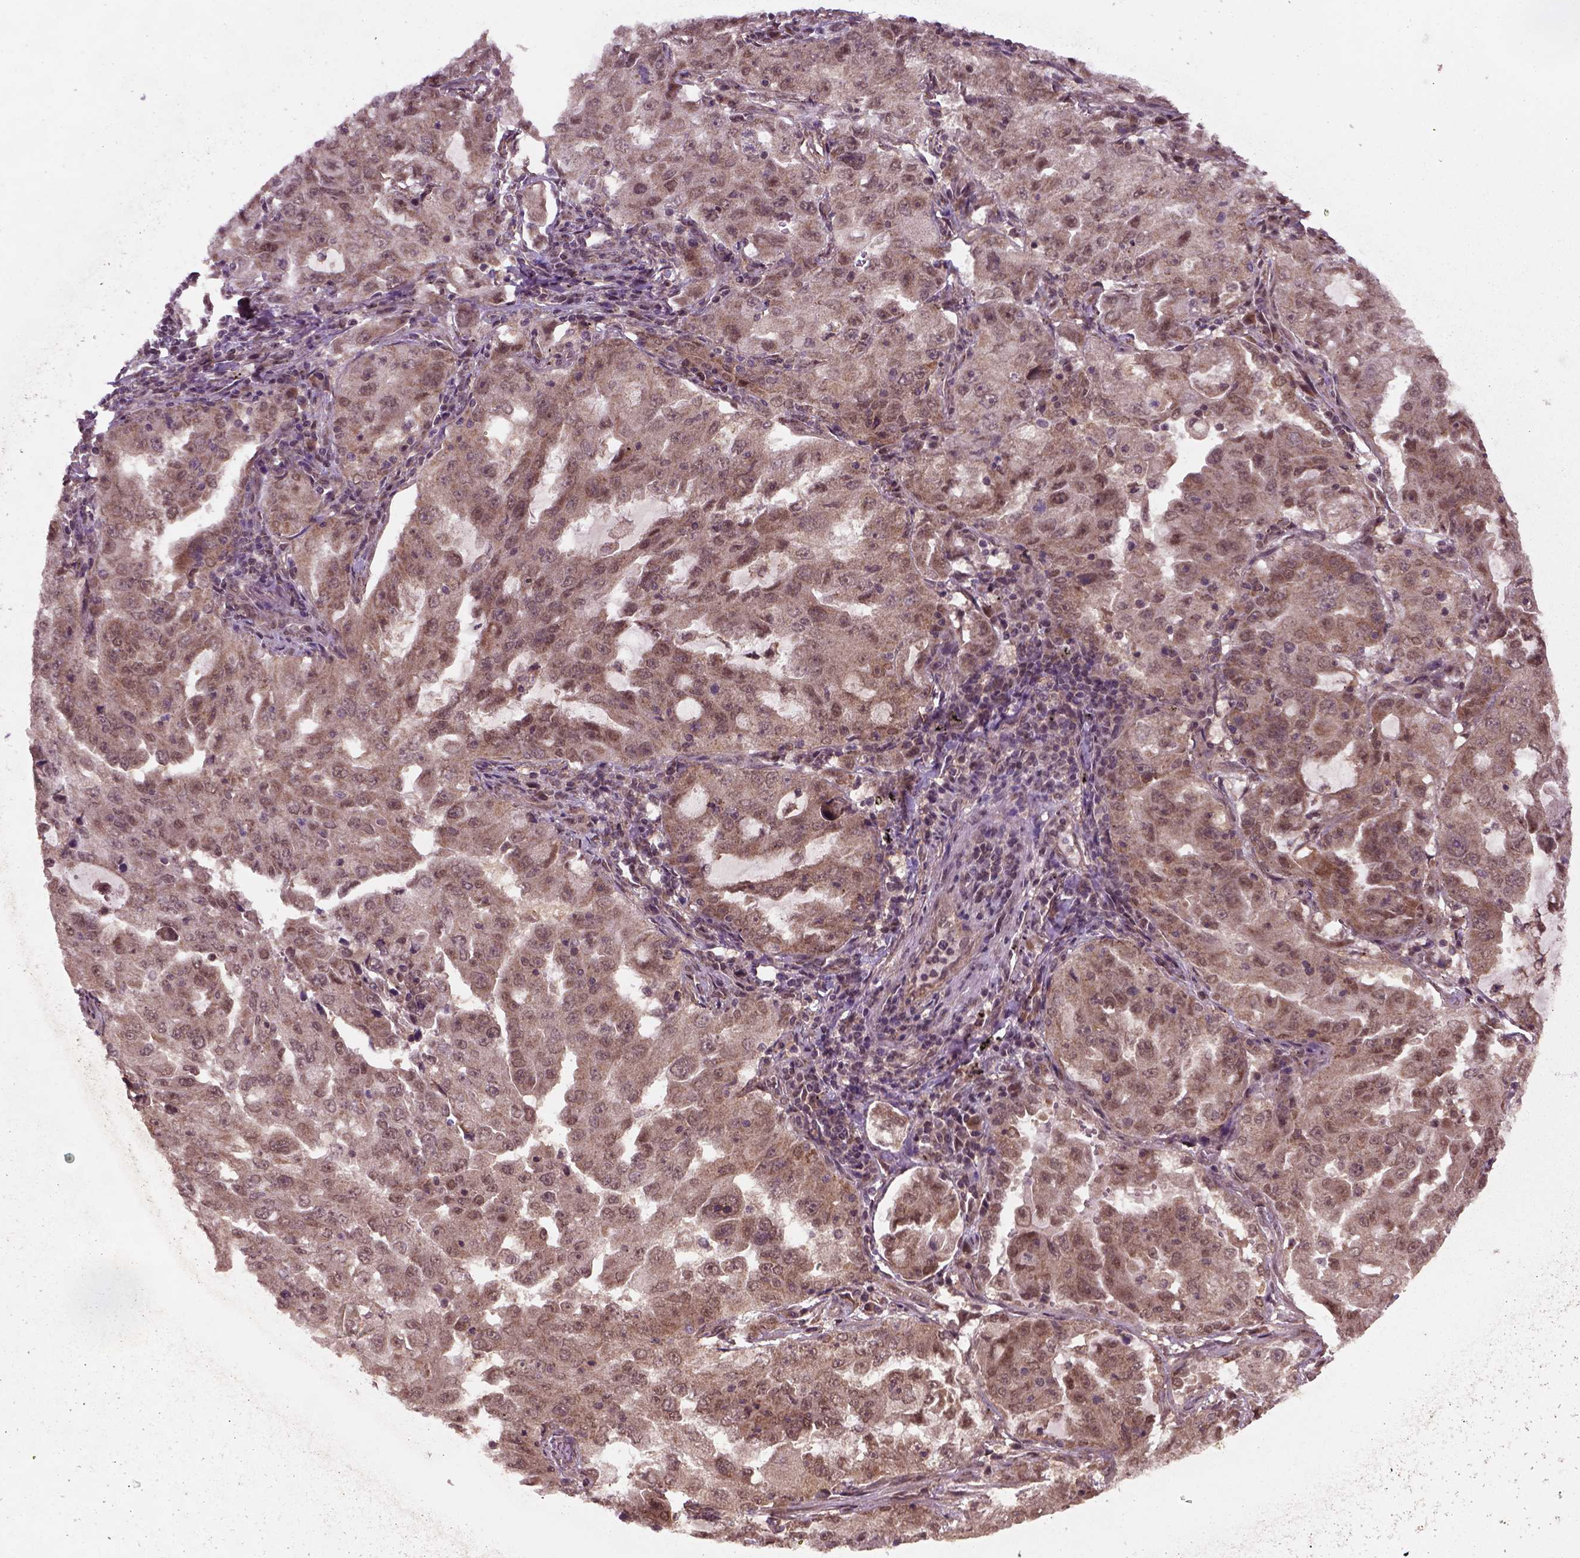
{"staining": {"intensity": "moderate", "quantity": ">75%", "location": "cytoplasmic/membranous,nuclear"}, "tissue": "lung cancer", "cell_type": "Tumor cells", "image_type": "cancer", "snomed": [{"axis": "morphology", "description": "Adenocarcinoma, NOS"}, {"axis": "topography", "description": "Lung"}], "caption": "This is an image of immunohistochemistry (IHC) staining of lung adenocarcinoma, which shows moderate expression in the cytoplasmic/membranous and nuclear of tumor cells.", "gene": "NUDT9", "patient": {"sex": "female", "age": 61}}